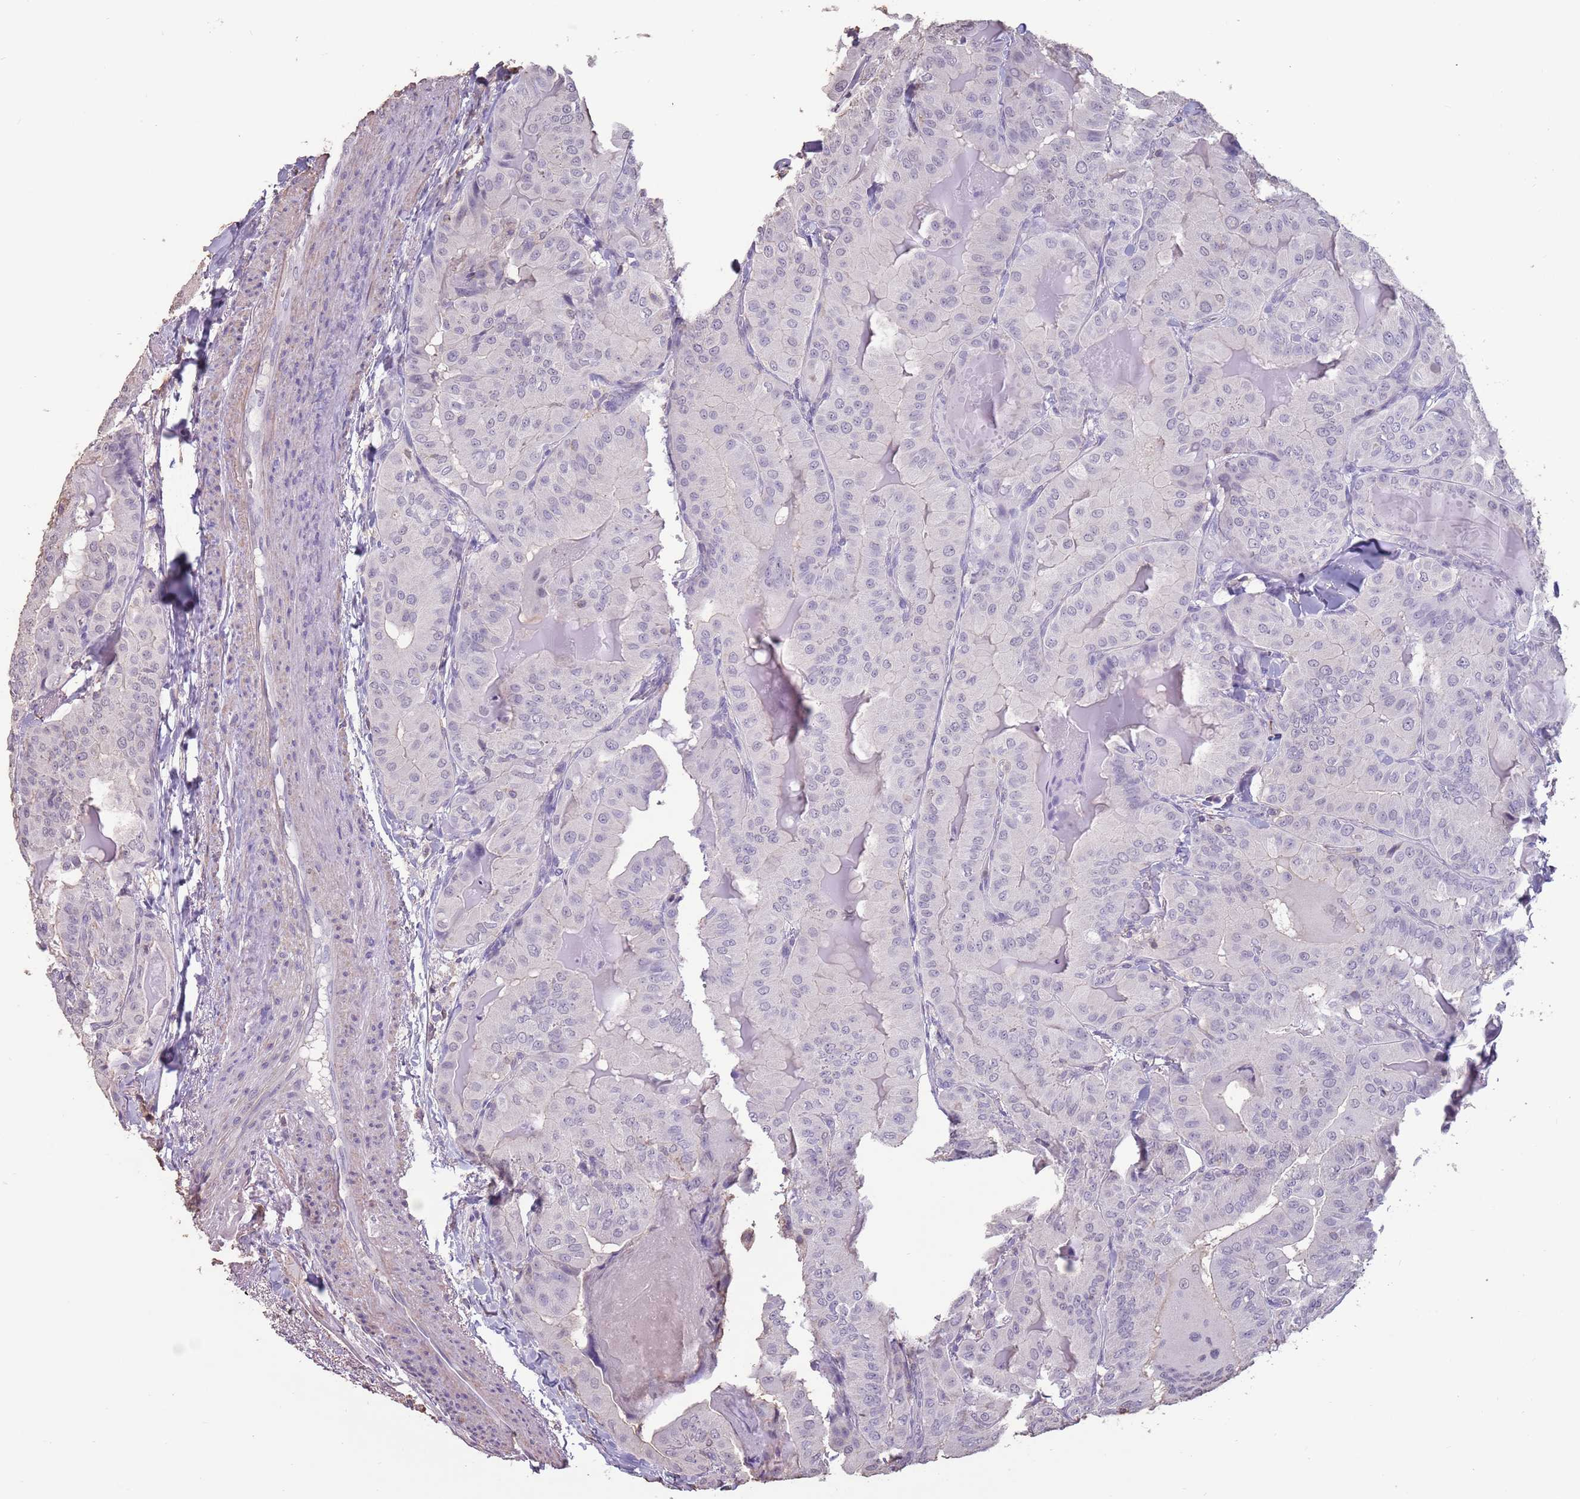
{"staining": {"intensity": "negative", "quantity": "none", "location": "none"}, "tissue": "thyroid cancer", "cell_type": "Tumor cells", "image_type": "cancer", "snomed": [{"axis": "morphology", "description": "Papillary adenocarcinoma, NOS"}, {"axis": "topography", "description": "Thyroid gland"}], "caption": "Immunohistochemical staining of thyroid cancer exhibits no significant staining in tumor cells.", "gene": "SUN5", "patient": {"sex": "female", "age": 68}}